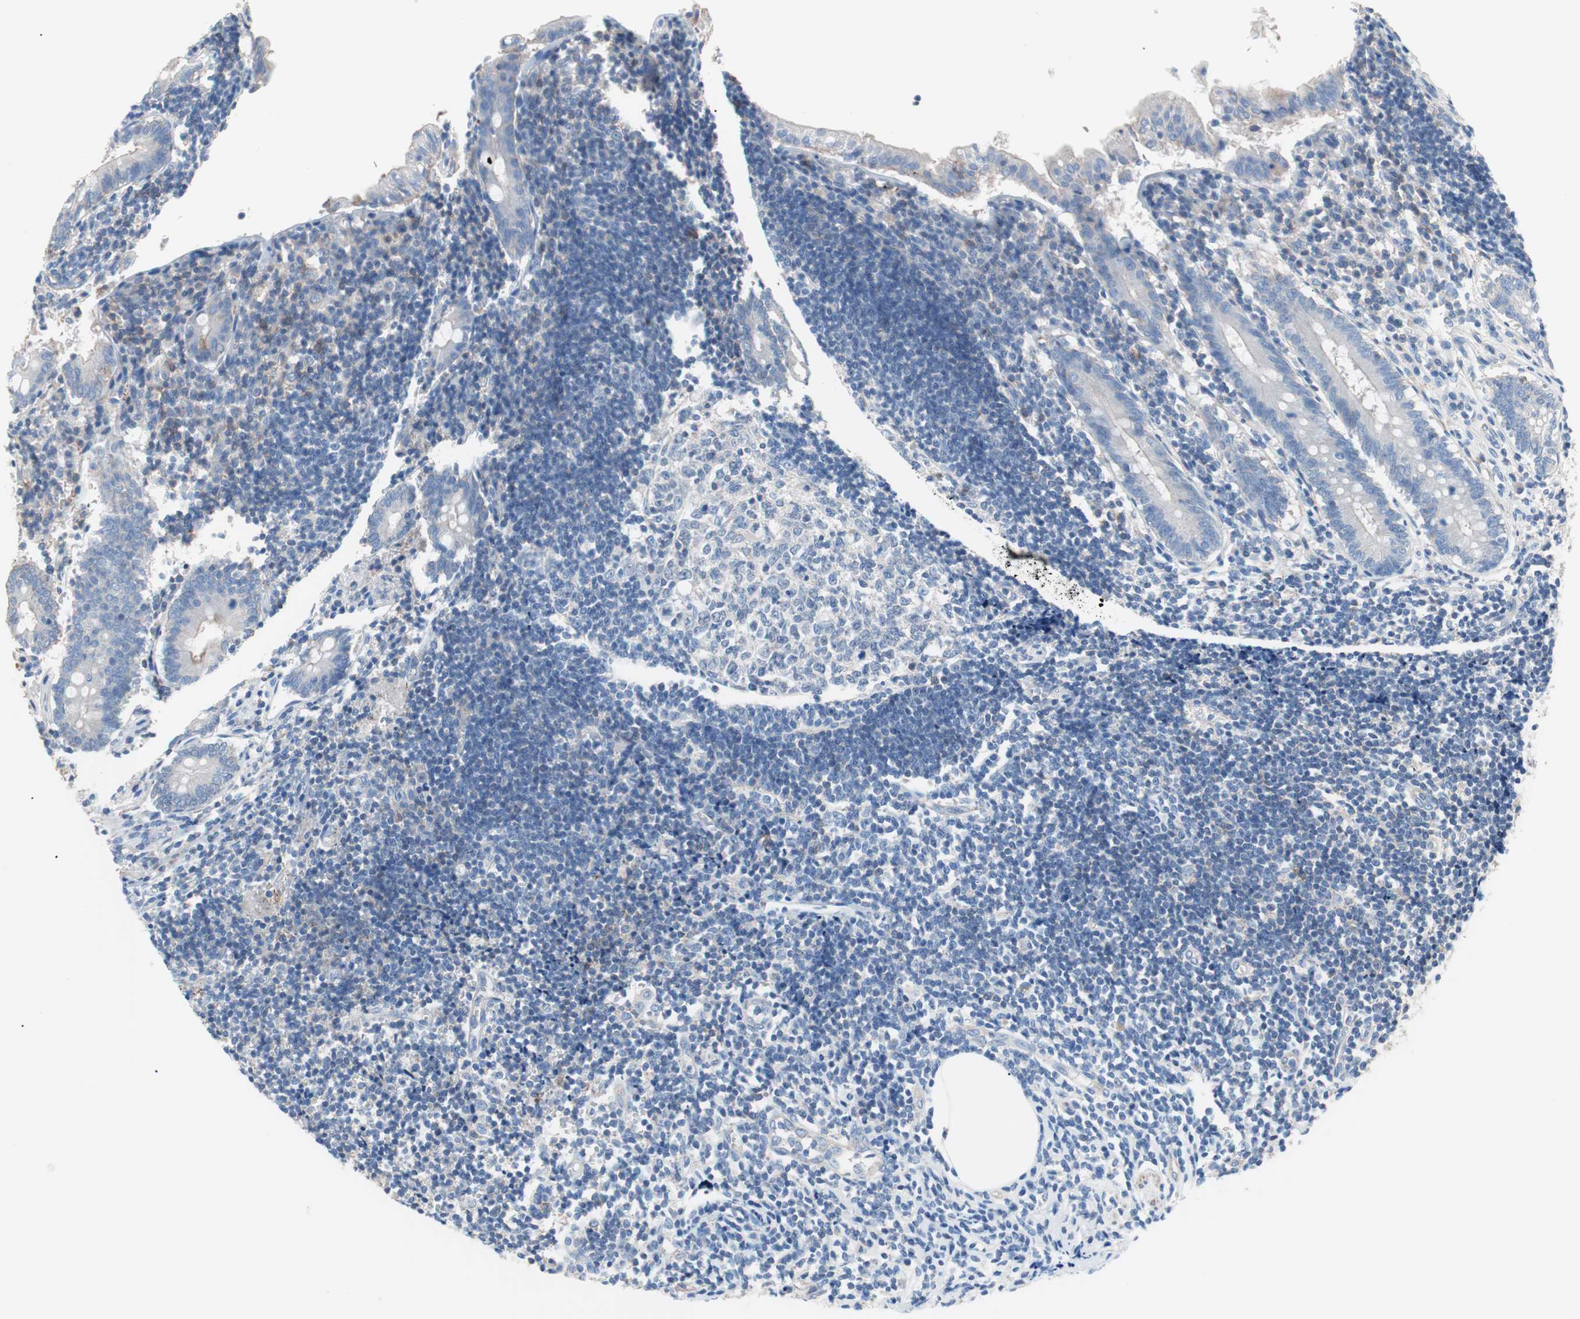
{"staining": {"intensity": "negative", "quantity": "none", "location": "none"}, "tissue": "appendix", "cell_type": "Glandular cells", "image_type": "normal", "snomed": [{"axis": "morphology", "description": "Normal tissue, NOS"}, {"axis": "topography", "description": "Appendix"}], "caption": "A high-resolution image shows IHC staining of normal appendix, which shows no significant positivity in glandular cells.", "gene": "GPR160", "patient": {"sex": "female", "age": 50}}